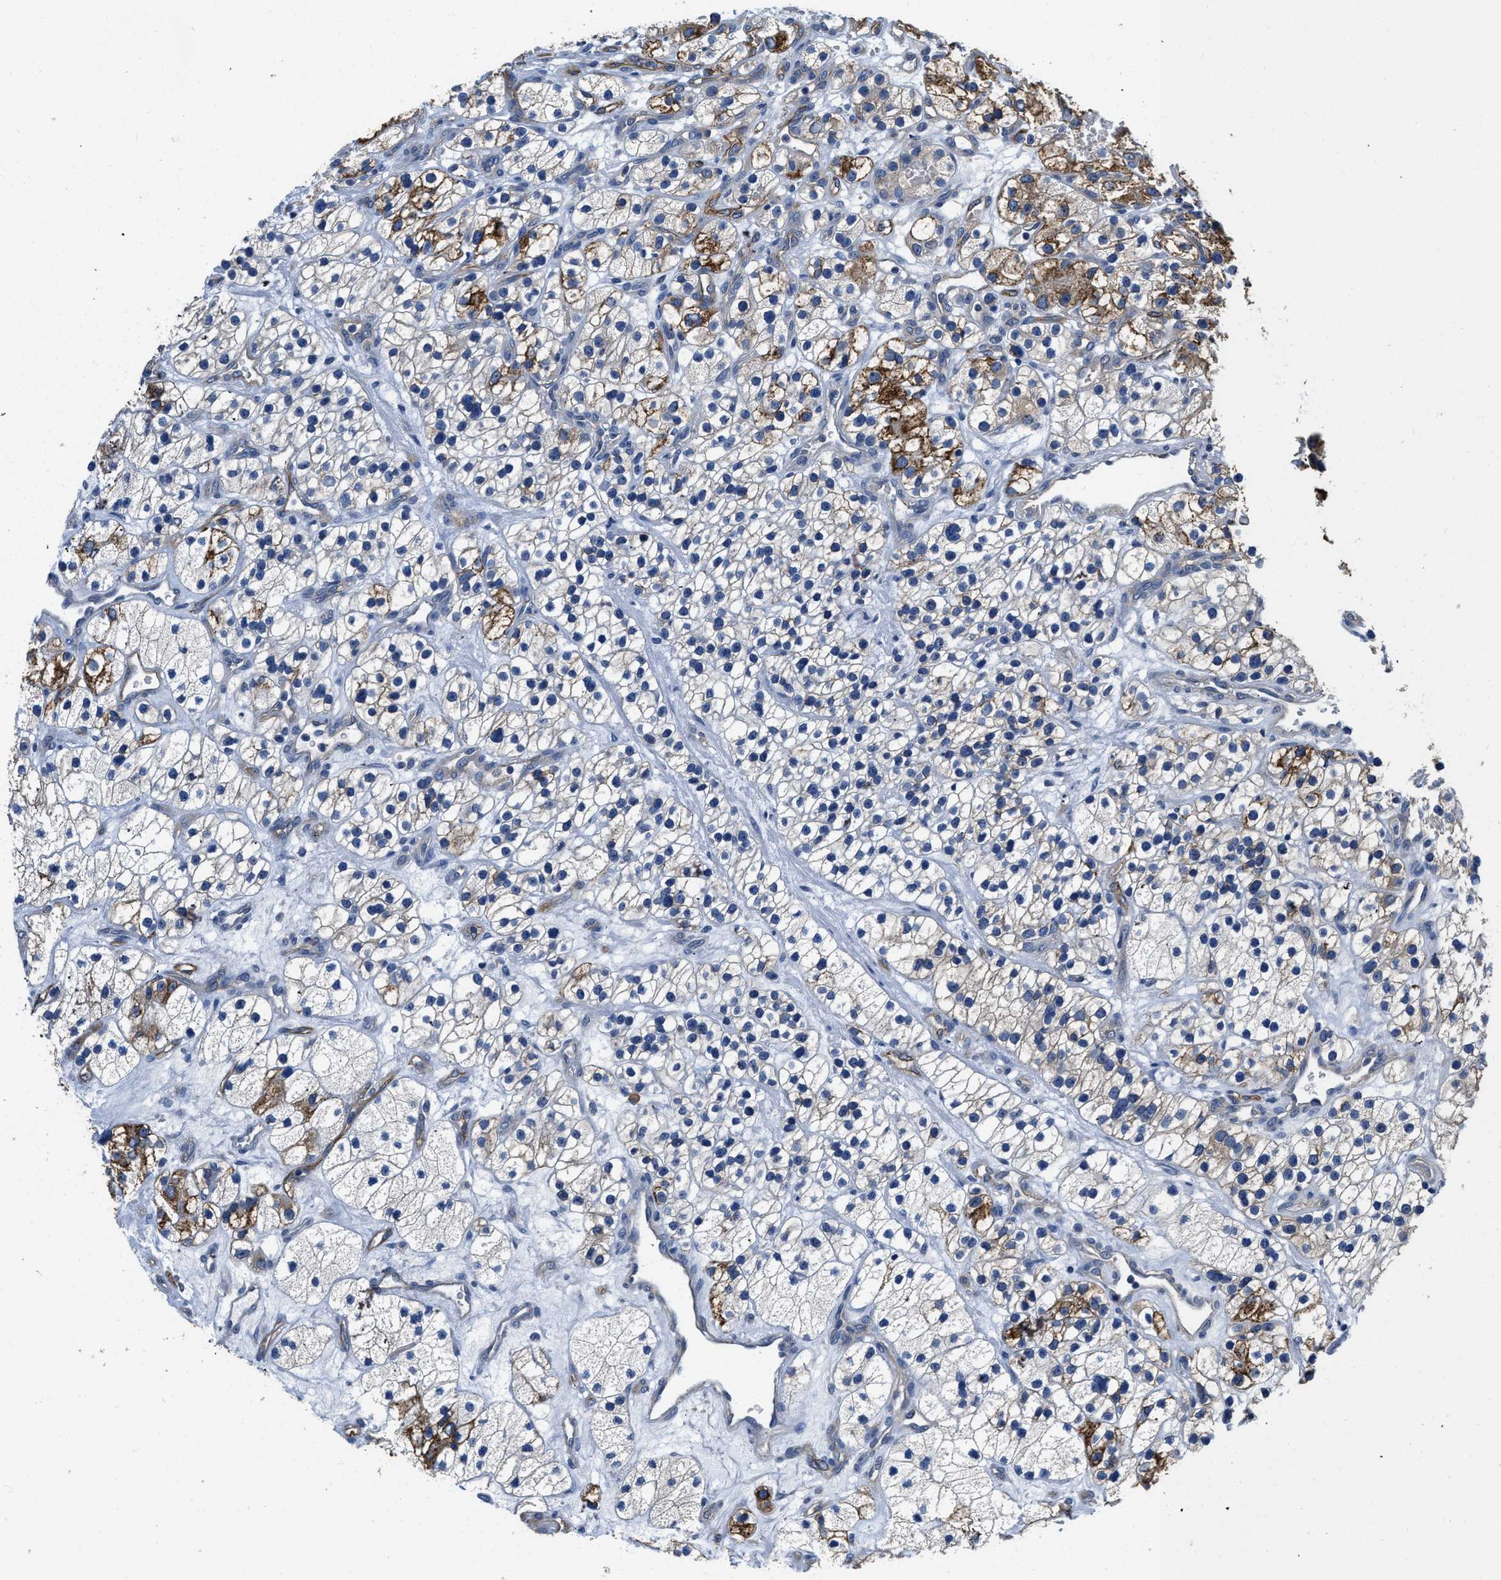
{"staining": {"intensity": "moderate", "quantity": "25%-75%", "location": "cytoplasmic/membranous"}, "tissue": "renal cancer", "cell_type": "Tumor cells", "image_type": "cancer", "snomed": [{"axis": "morphology", "description": "Adenocarcinoma, NOS"}, {"axis": "topography", "description": "Kidney"}], "caption": "Immunohistochemical staining of adenocarcinoma (renal) reveals medium levels of moderate cytoplasmic/membranous expression in about 25%-75% of tumor cells. The staining was performed using DAB to visualize the protein expression in brown, while the nuclei were stained in blue with hematoxylin (Magnification: 20x).", "gene": "C22orf42", "patient": {"sex": "female", "age": 57}}